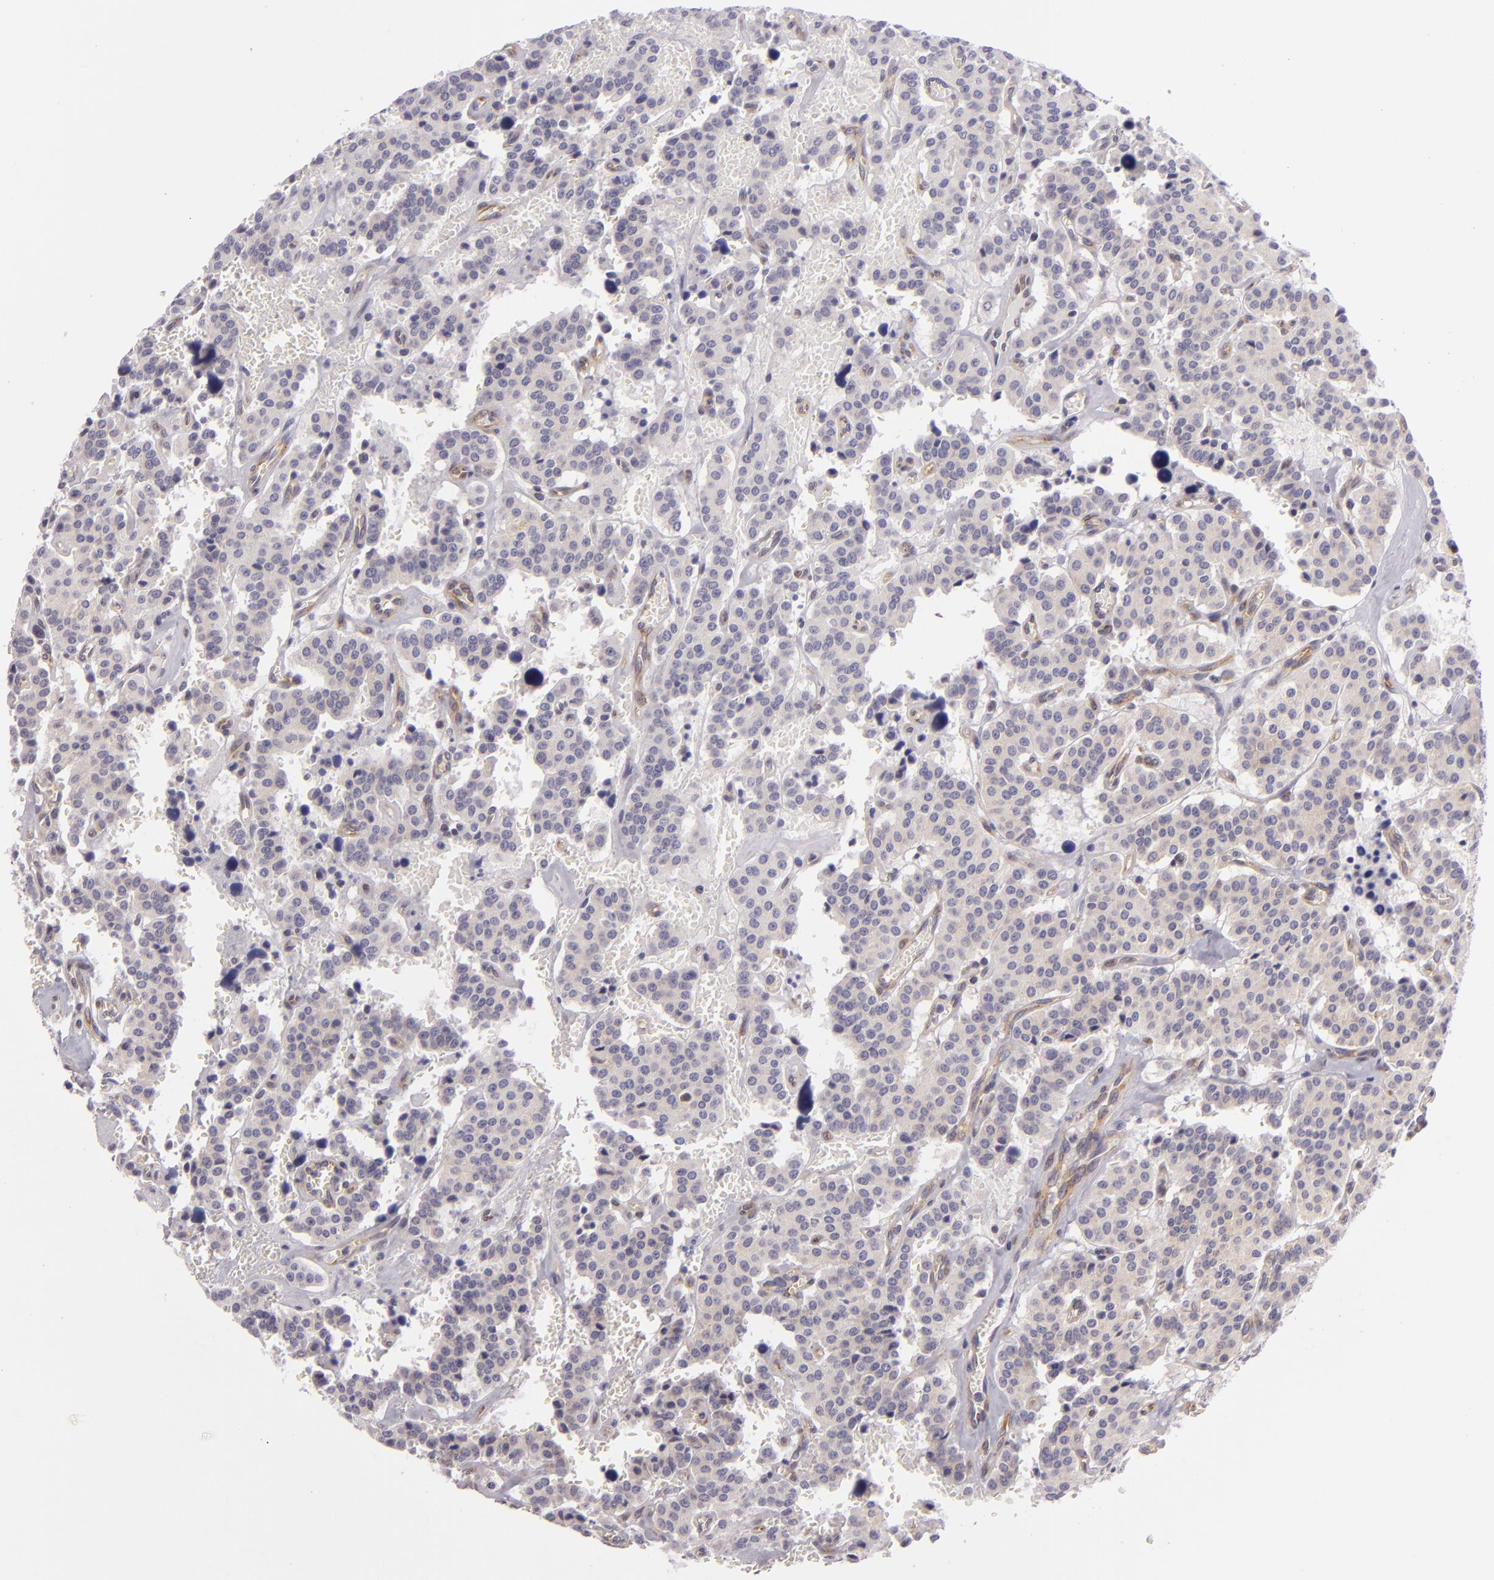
{"staining": {"intensity": "weak", "quantity": "25%-75%", "location": "cytoplasmic/membranous"}, "tissue": "carcinoid", "cell_type": "Tumor cells", "image_type": "cancer", "snomed": [{"axis": "morphology", "description": "Carcinoid, malignant, NOS"}, {"axis": "topography", "description": "Bronchus"}], "caption": "About 25%-75% of tumor cells in human malignant carcinoid display weak cytoplasmic/membranous protein staining as visualized by brown immunohistochemical staining.", "gene": "UPF3B", "patient": {"sex": "male", "age": 55}}